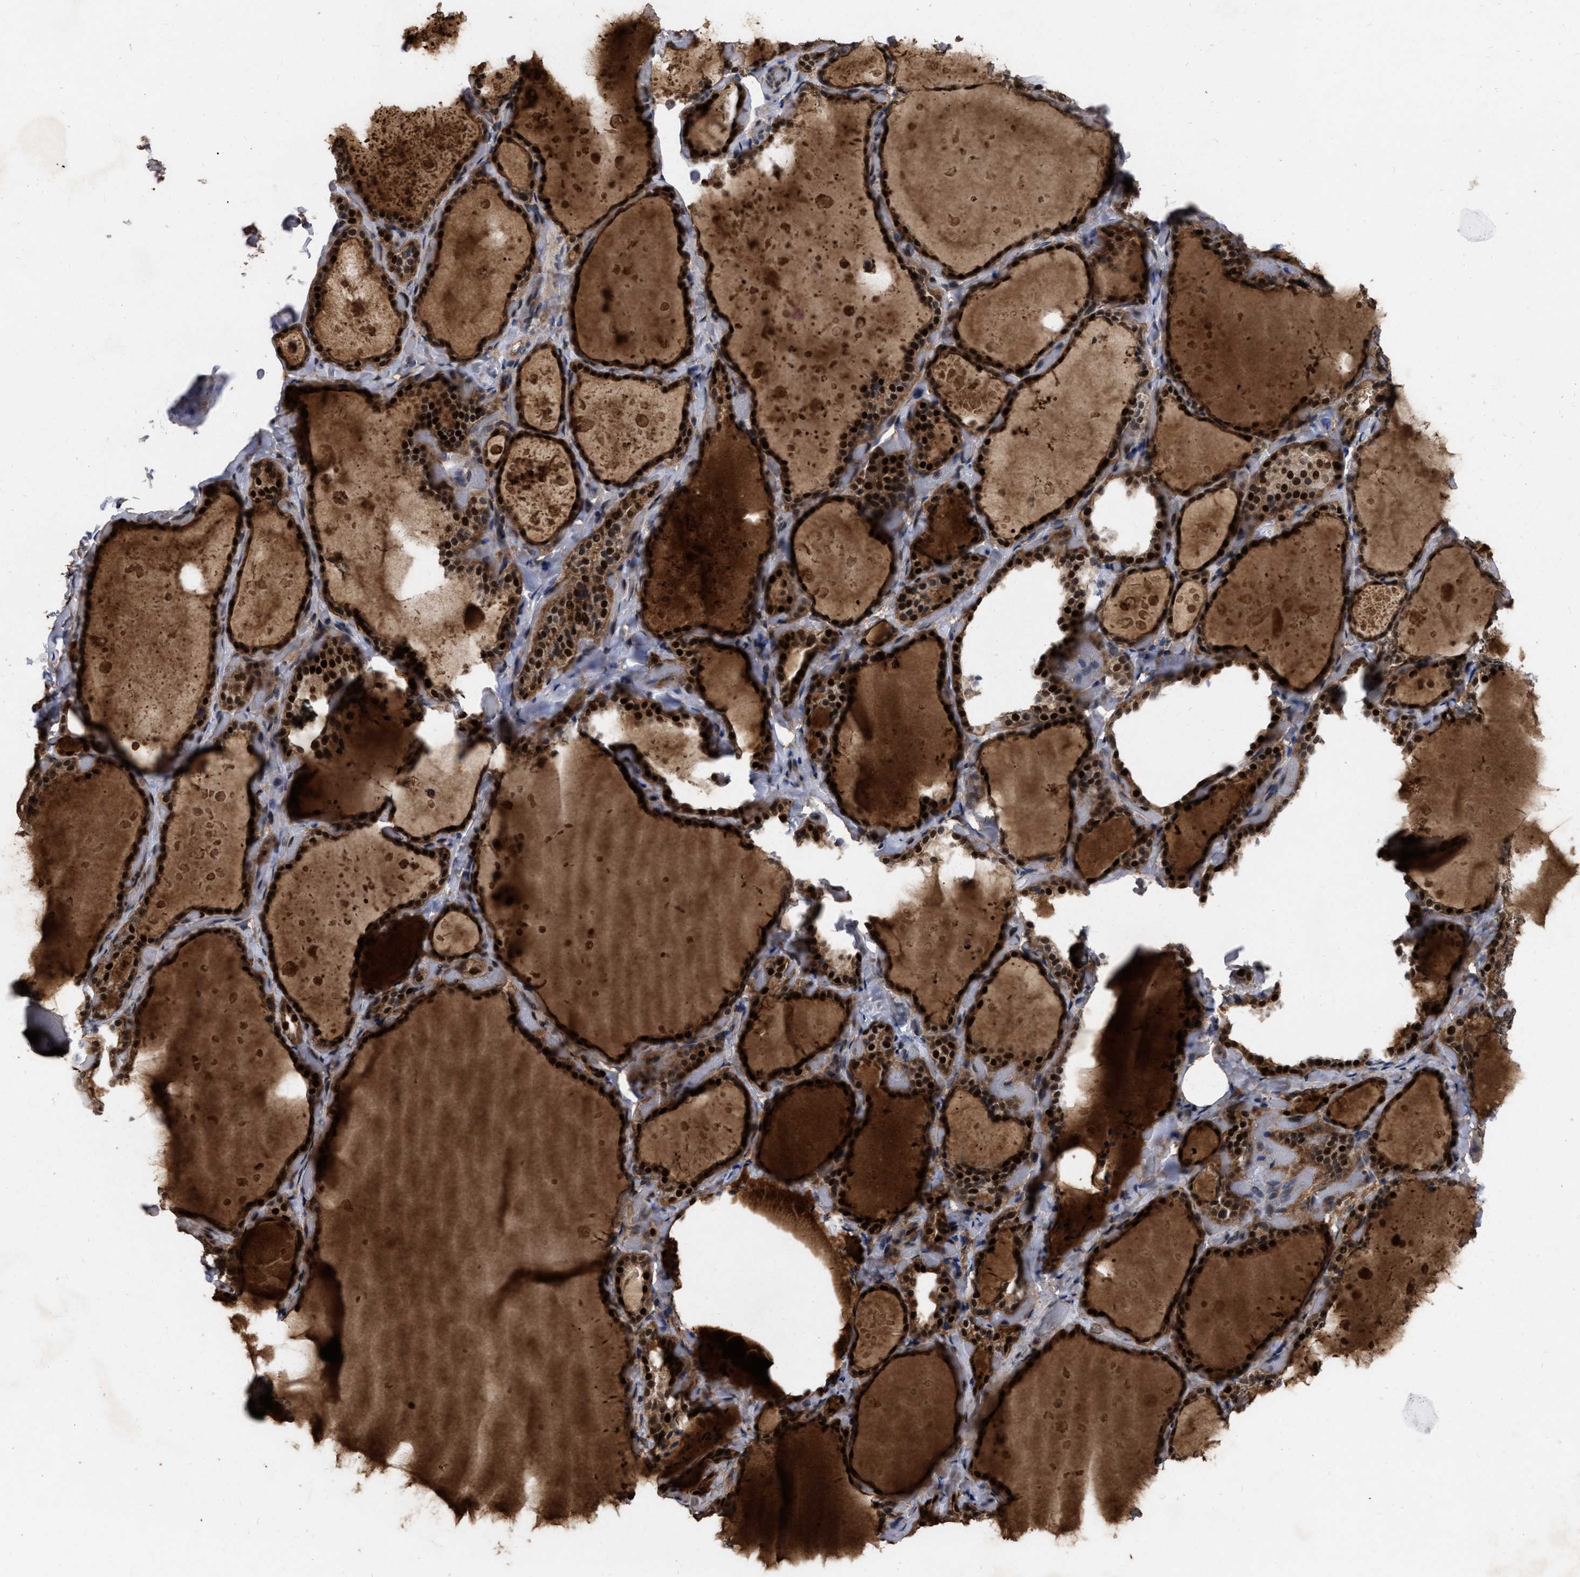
{"staining": {"intensity": "strong", "quantity": ">75%", "location": "cytoplasmic/membranous,nuclear"}, "tissue": "thyroid gland", "cell_type": "Glandular cells", "image_type": "normal", "snomed": [{"axis": "morphology", "description": "Normal tissue, NOS"}, {"axis": "topography", "description": "Thyroid gland"}], "caption": "Strong cytoplasmic/membranous,nuclear protein staining is identified in approximately >75% of glandular cells in thyroid gland.", "gene": "MDM4", "patient": {"sex": "female", "age": 44}}